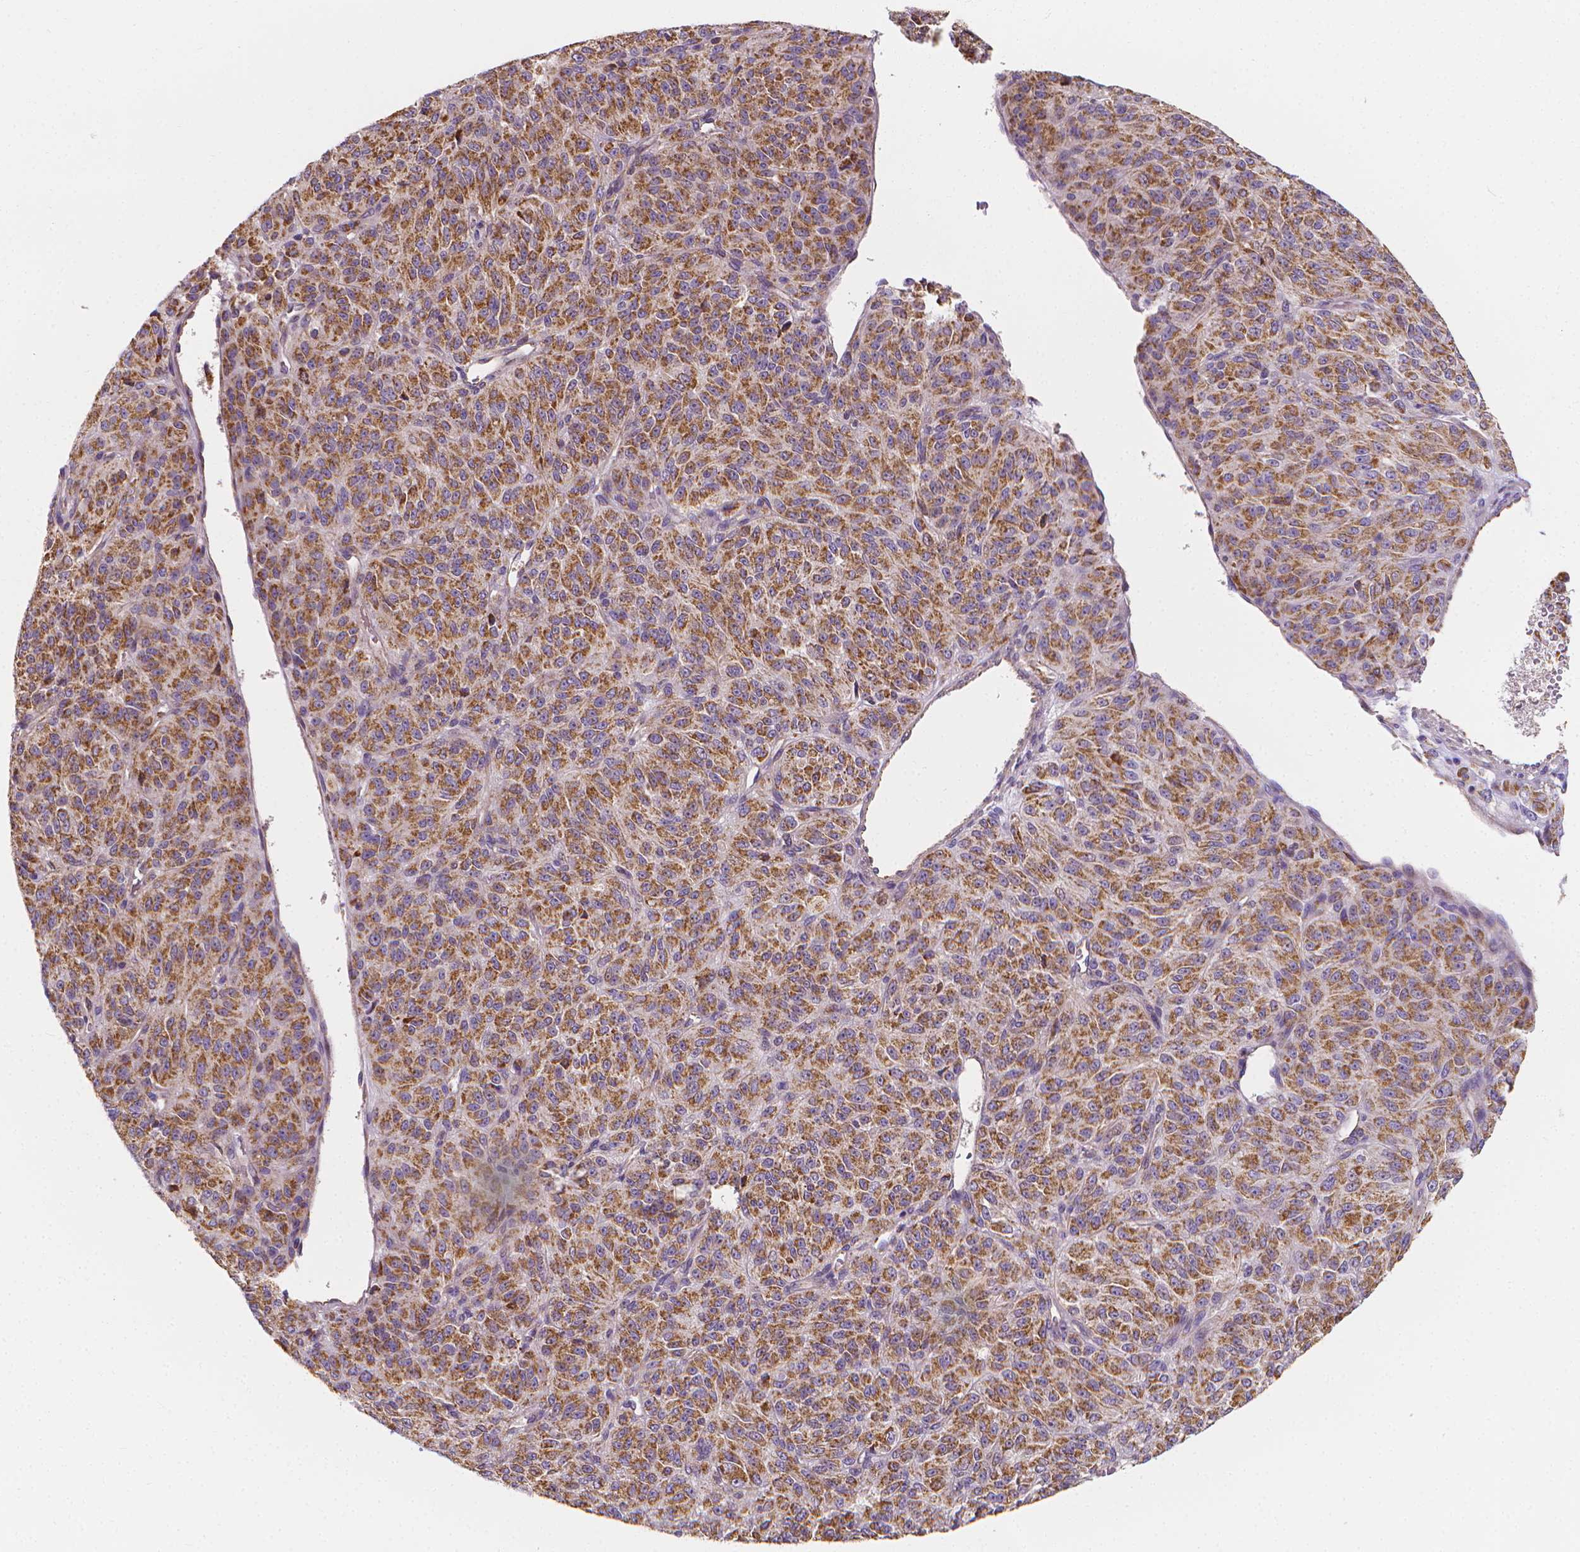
{"staining": {"intensity": "moderate", "quantity": ">75%", "location": "cytoplasmic/membranous"}, "tissue": "melanoma", "cell_type": "Tumor cells", "image_type": "cancer", "snomed": [{"axis": "morphology", "description": "Malignant melanoma, Metastatic site"}, {"axis": "topography", "description": "Brain"}], "caption": "Immunohistochemical staining of human melanoma exhibits medium levels of moderate cytoplasmic/membranous protein positivity in about >75% of tumor cells. The staining is performed using DAB brown chromogen to label protein expression. The nuclei are counter-stained blue using hematoxylin.", "gene": "SNCAIP", "patient": {"sex": "female", "age": 56}}